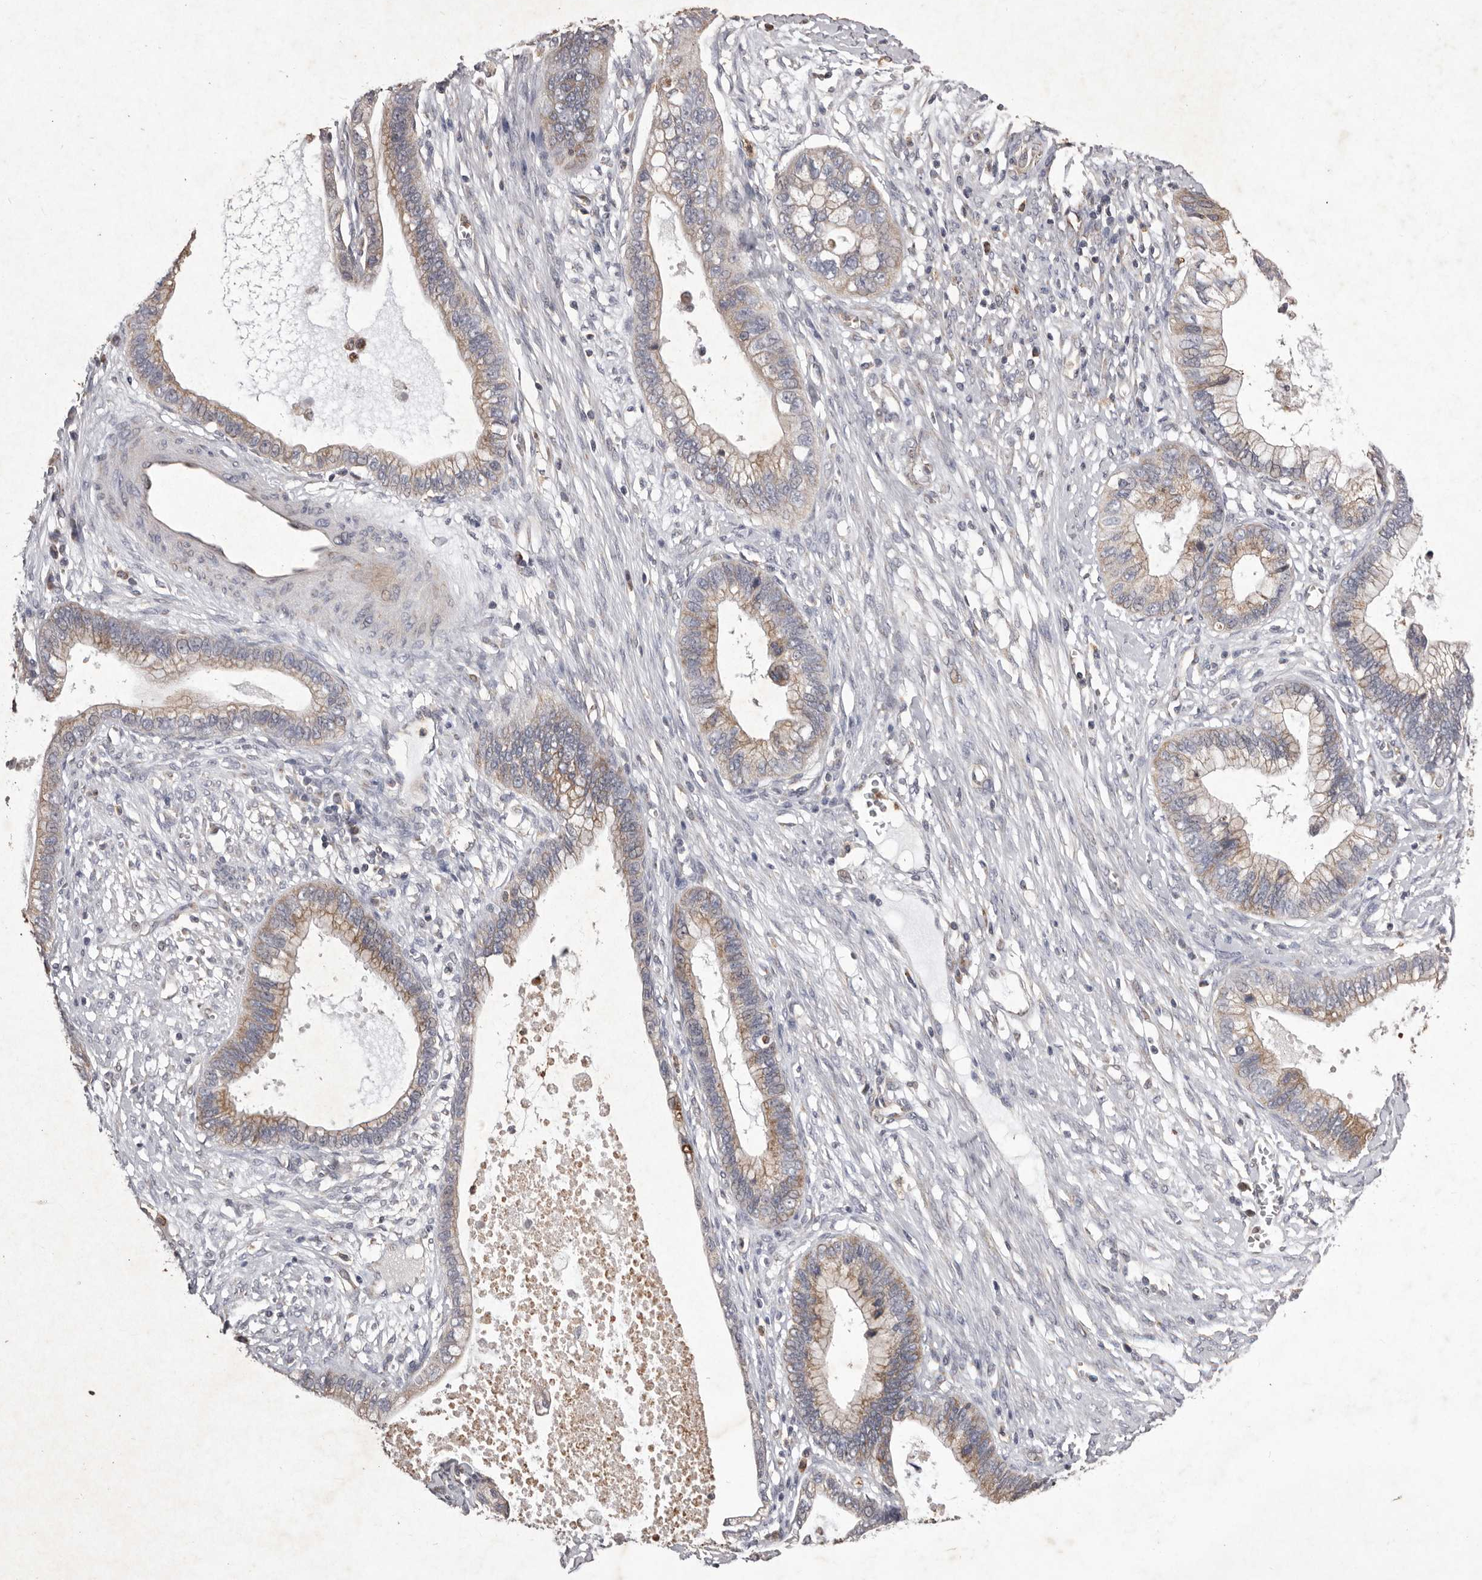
{"staining": {"intensity": "moderate", "quantity": "25%-75%", "location": "cytoplasmic/membranous"}, "tissue": "cervical cancer", "cell_type": "Tumor cells", "image_type": "cancer", "snomed": [{"axis": "morphology", "description": "Adenocarcinoma, NOS"}, {"axis": "topography", "description": "Cervix"}], "caption": "Brown immunohistochemical staining in human adenocarcinoma (cervical) demonstrates moderate cytoplasmic/membranous positivity in approximately 25%-75% of tumor cells.", "gene": "CXCL14", "patient": {"sex": "female", "age": 44}}